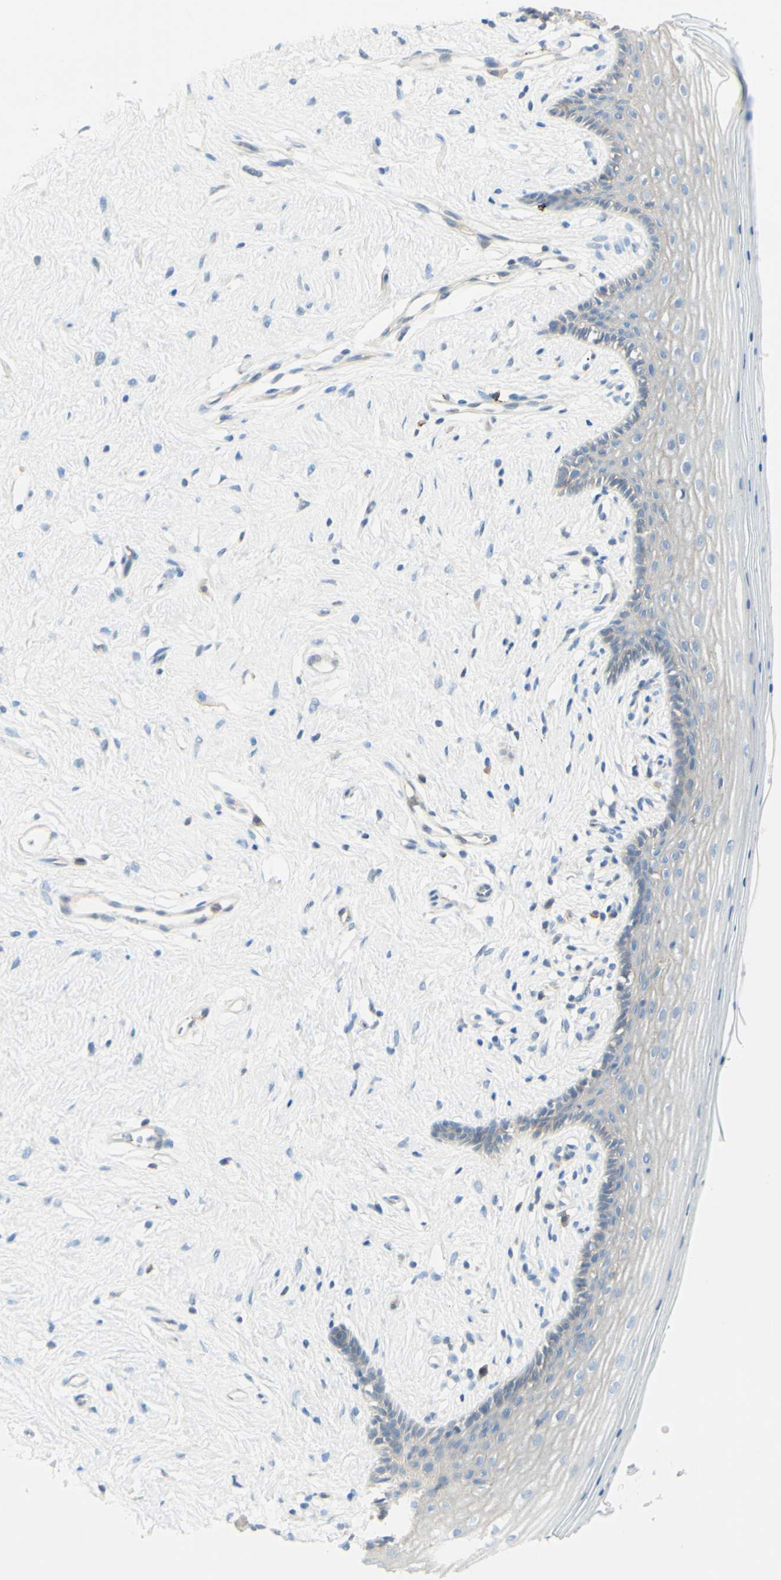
{"staining": {"intensity": "weak", "quantity": "<25%", "location": "cytoplasmic/membranous"}, "tissue": "vagina", "cell_type": "Squamous epithelial cells", "image_type": "normal", "snomed": [{"axis": "morphology", "description": "Normal tissue, NOS"}, {"axis": "topography", "description": "Vagina"}], "caption": "The IHC histopathology image has no significant expression in squamous epithelial cells of vagina.", "gene": "MTM1", "patient": {"sex": "female", "age": 44}}